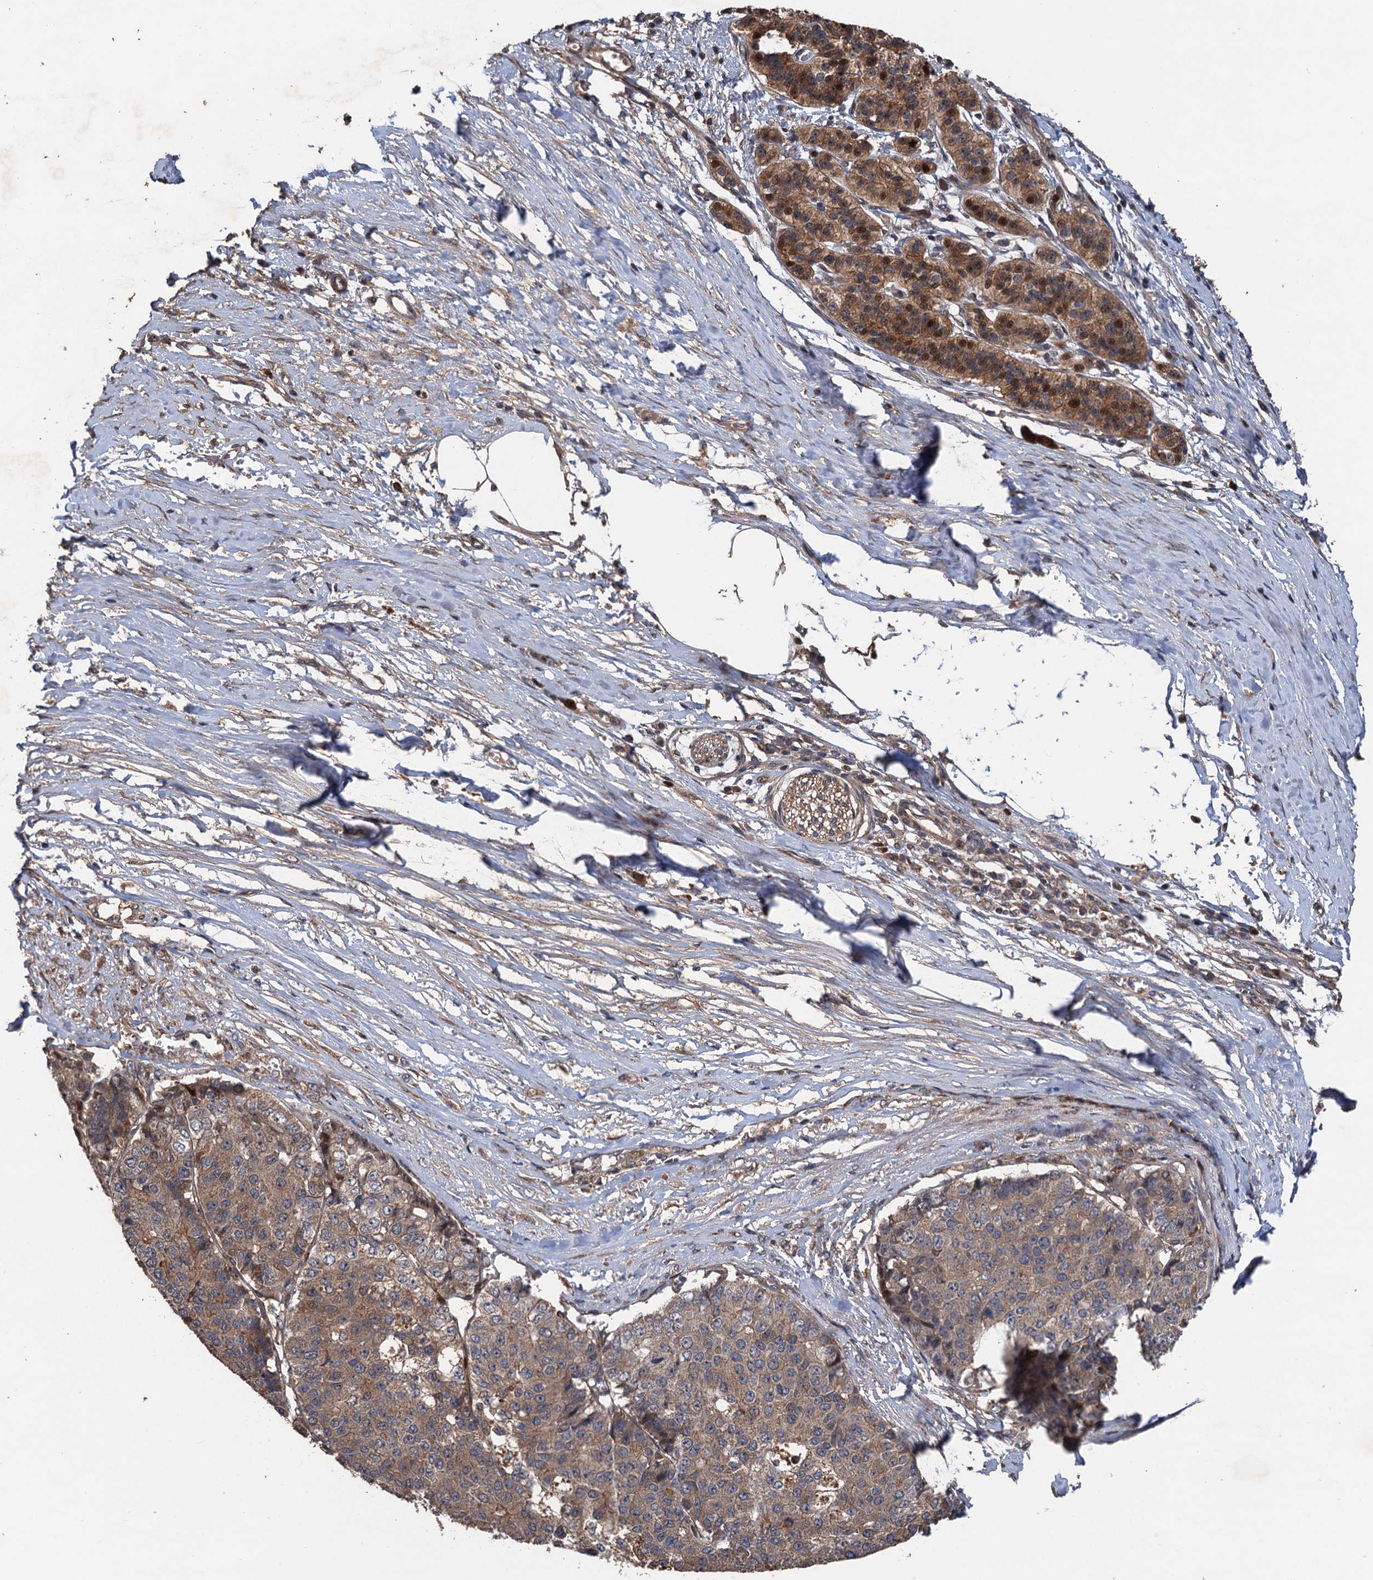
{"staining": {"intensity": "weak", "quantity": ">75%", "location": "cytoplasmic/membranous"}, "tissue": "pancreatic cancer", "cell_type": "Tumor cells", "image_type": "cancer", "snomed": [{"axis": "morphology", "description": "Adenocarcinoma, NOS"}, {"axis": "topography", "description": "Pancreas"}], "caption": "IHC staining of pancreatic cancer, which shows low levels of weak cytoplasmic/membranous expression in approximately >75% of tumor cells indicating weak cytoplasmic/membranous protein positivity. The staining was performed using DAB (3,3'-diaminobenzidine) (brown) for protein detection and nuclei were counterstained in hematoxylin (blue).", "gene": "TMEM39B", "patient": {"sex": "male", "age": 50}}